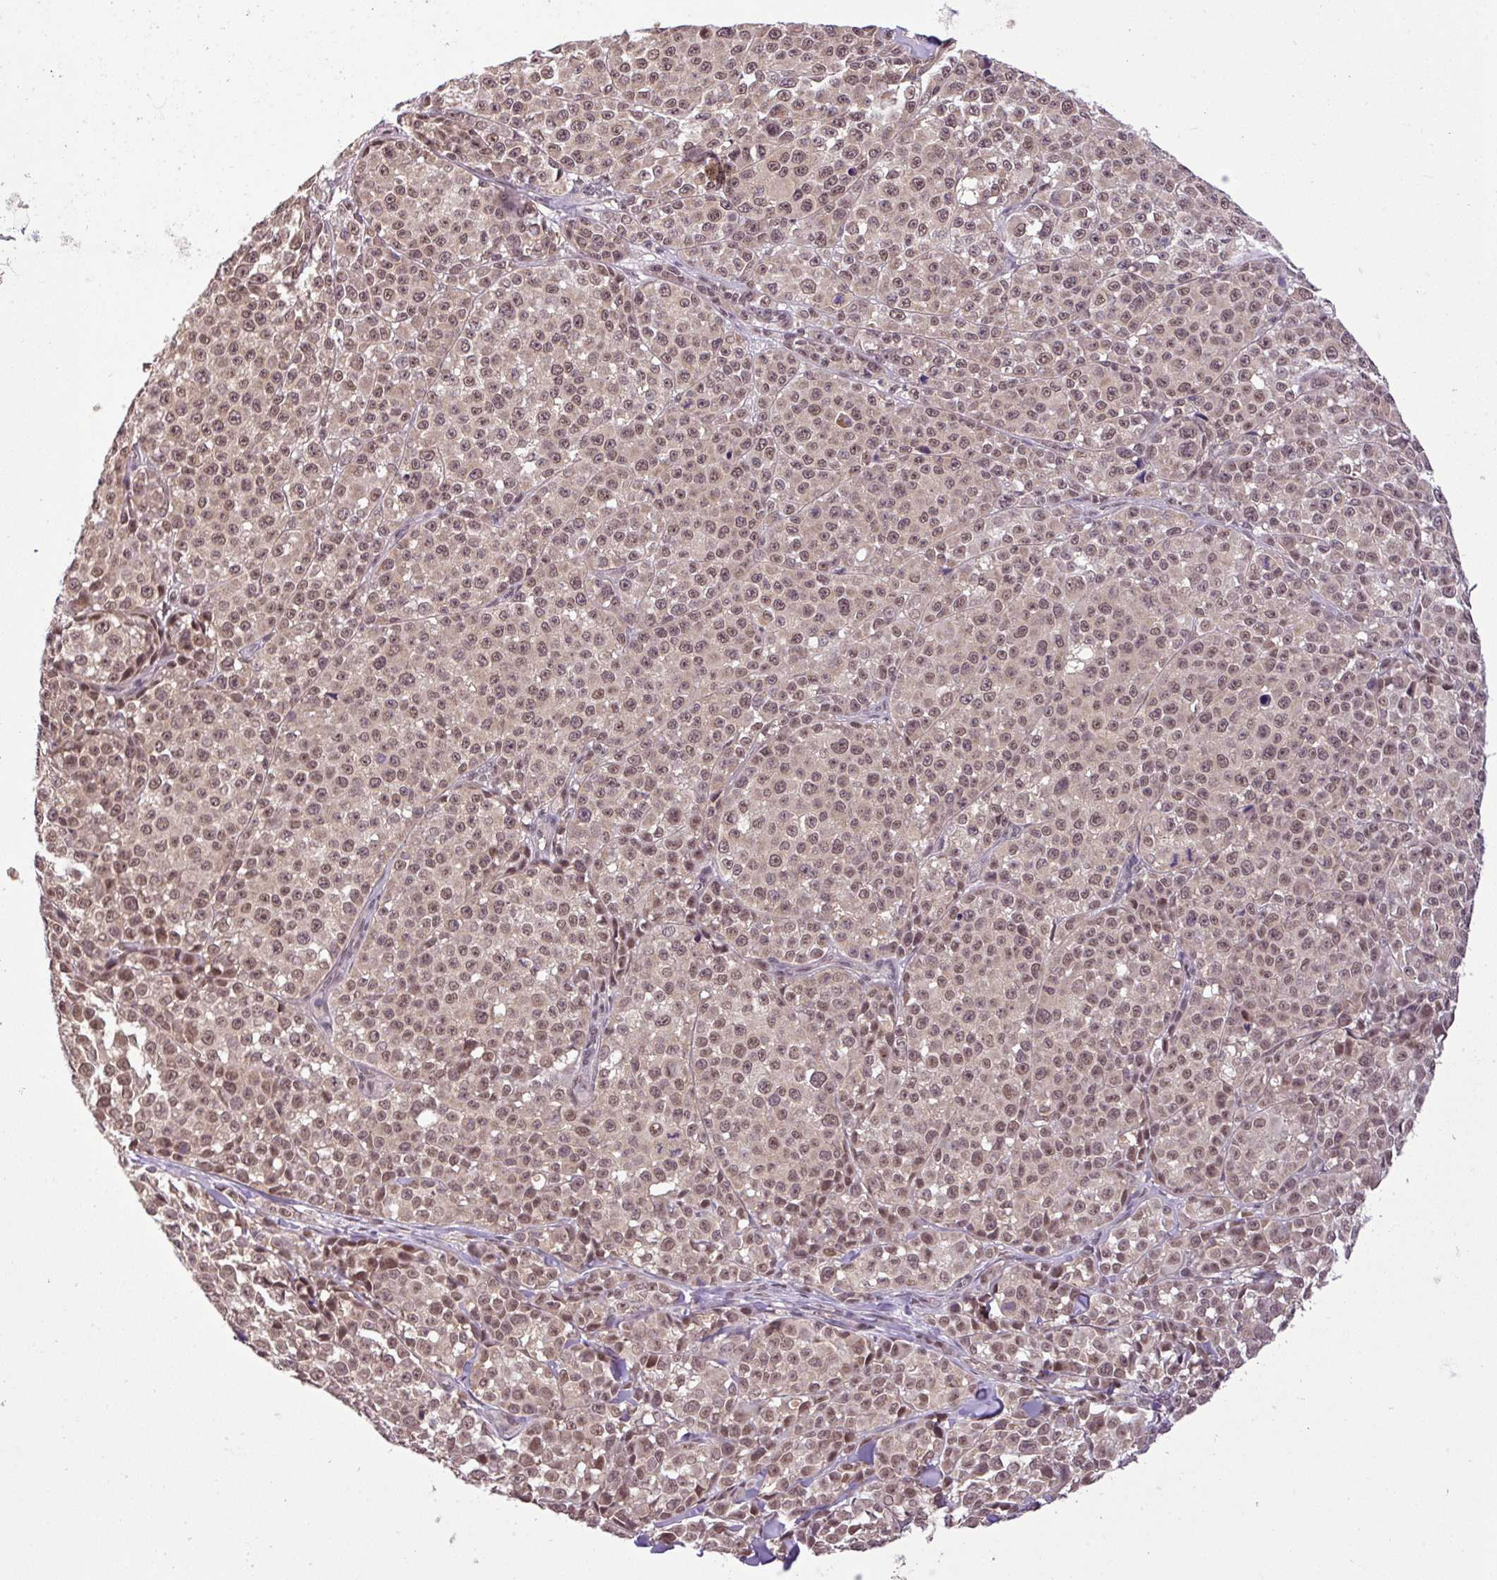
{"staining": {"intensity": "moderate", "quantity": ">75%", "location": "nuclear"}, "tissue": "melanoma", "cell_type": "Tumor cells", "image_type": "cancer", "snomed": [{"axis": "morphology", "description": "Malignant melanoma, NOS"}, {"axis": "topography", "description": "Skin"}], "caption": "Malignant melanoma stained for a protein displays moderate nuclear positivity in tumor cells.", "gene": "MFHAS1", "patient": {"sex": "female", "age": 35}}